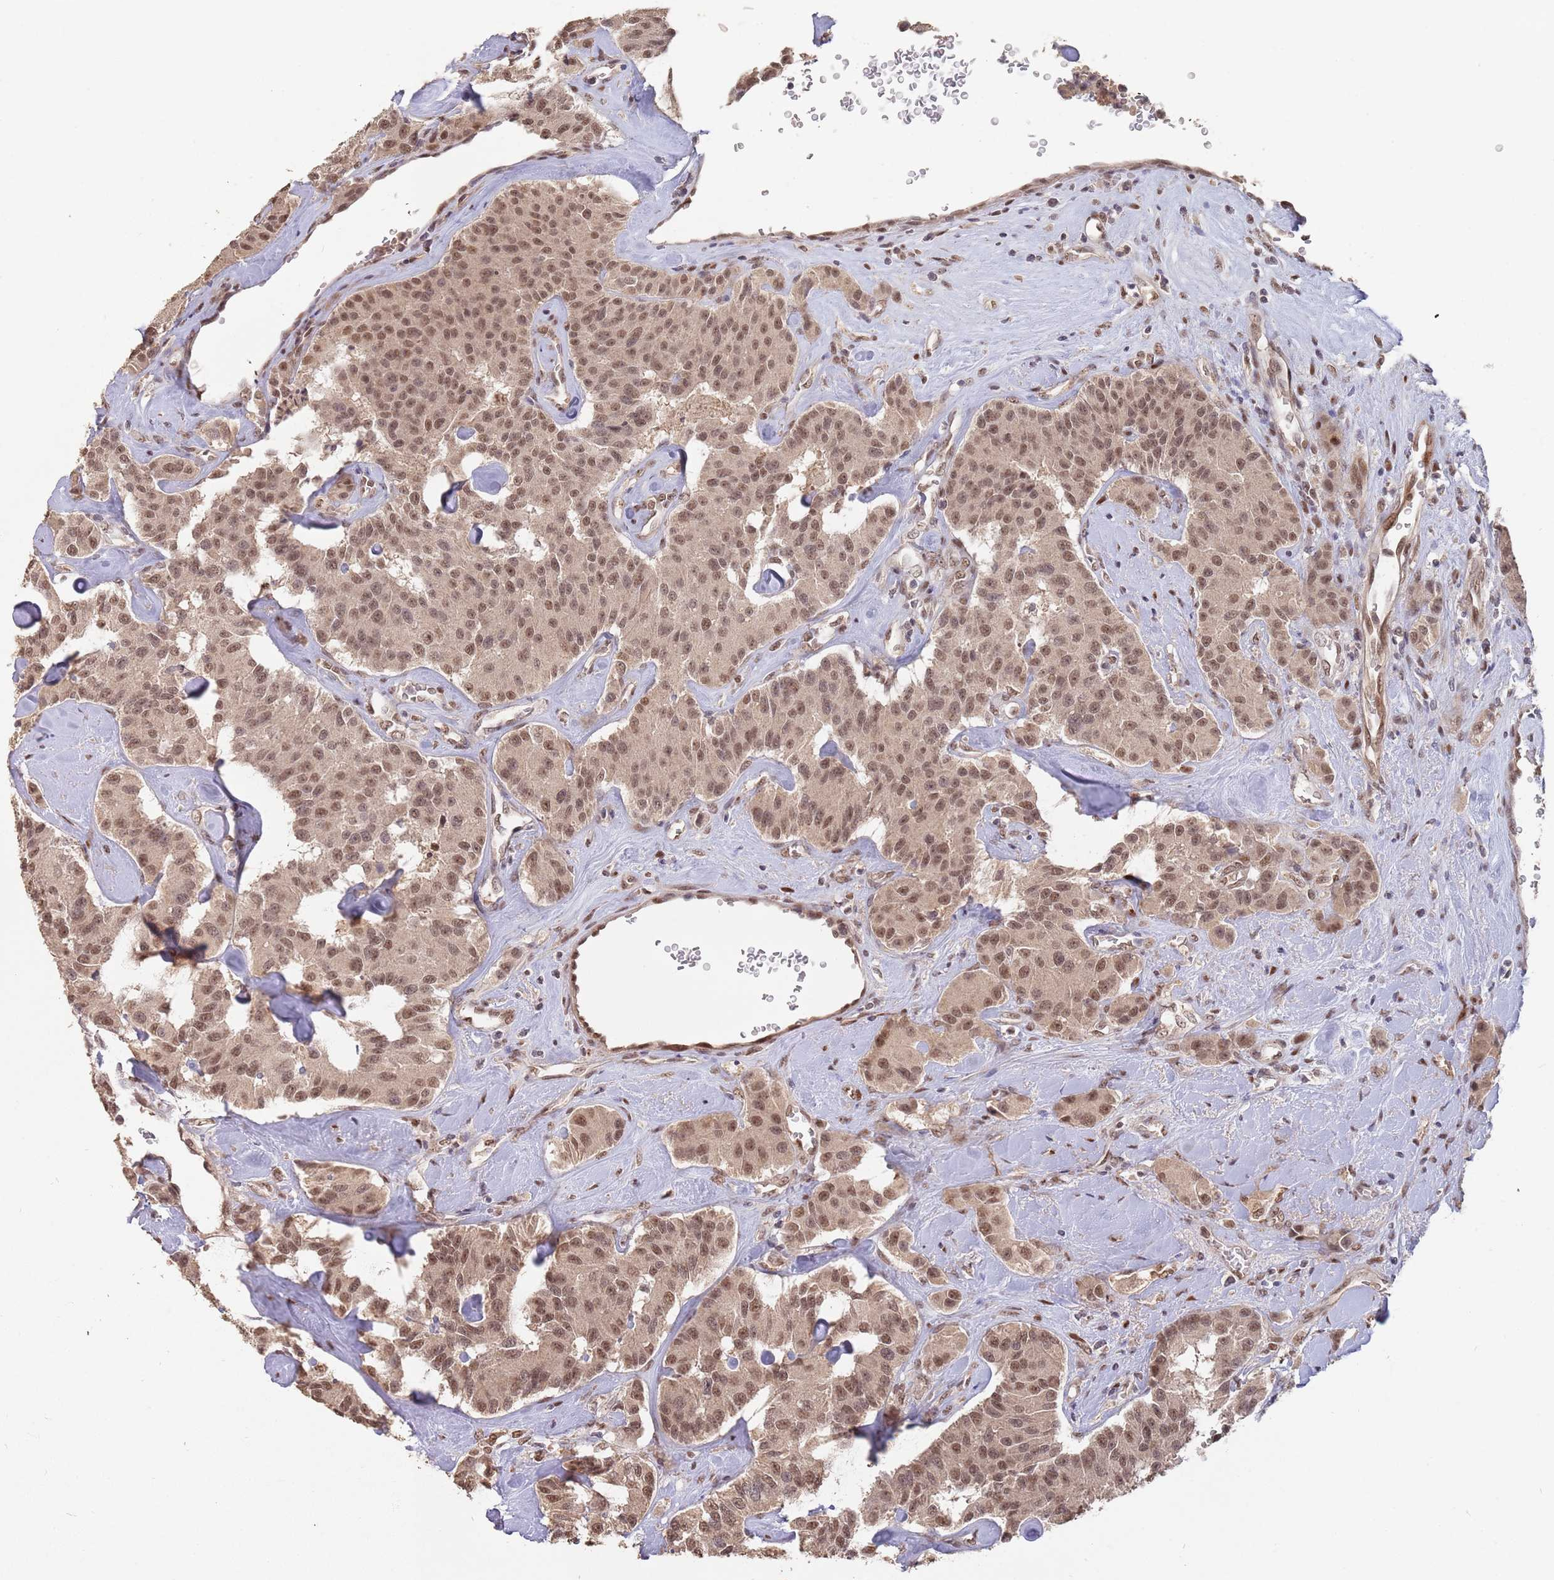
{"staining": {"intensity": "moderate", "quantity": ">75%", "location": "nuclear"}, "tissue": "carcinoid", "cell_type": "Tumor cells", "image_type": "cancer", "snomed": [{"axis": "morphology", "description": "Carcinoid, malignant, NOS"}, {"axis": "topography", "description": "Pancreas"}], "caption": "This is a micrograph of immunohistochemistry (IHC) staining of malignant carcinoid, which shows moderate expression in the nuclear of tumor cells.", "gene": "RFXANK", "patient": {"sex": "male", "age": 41}}